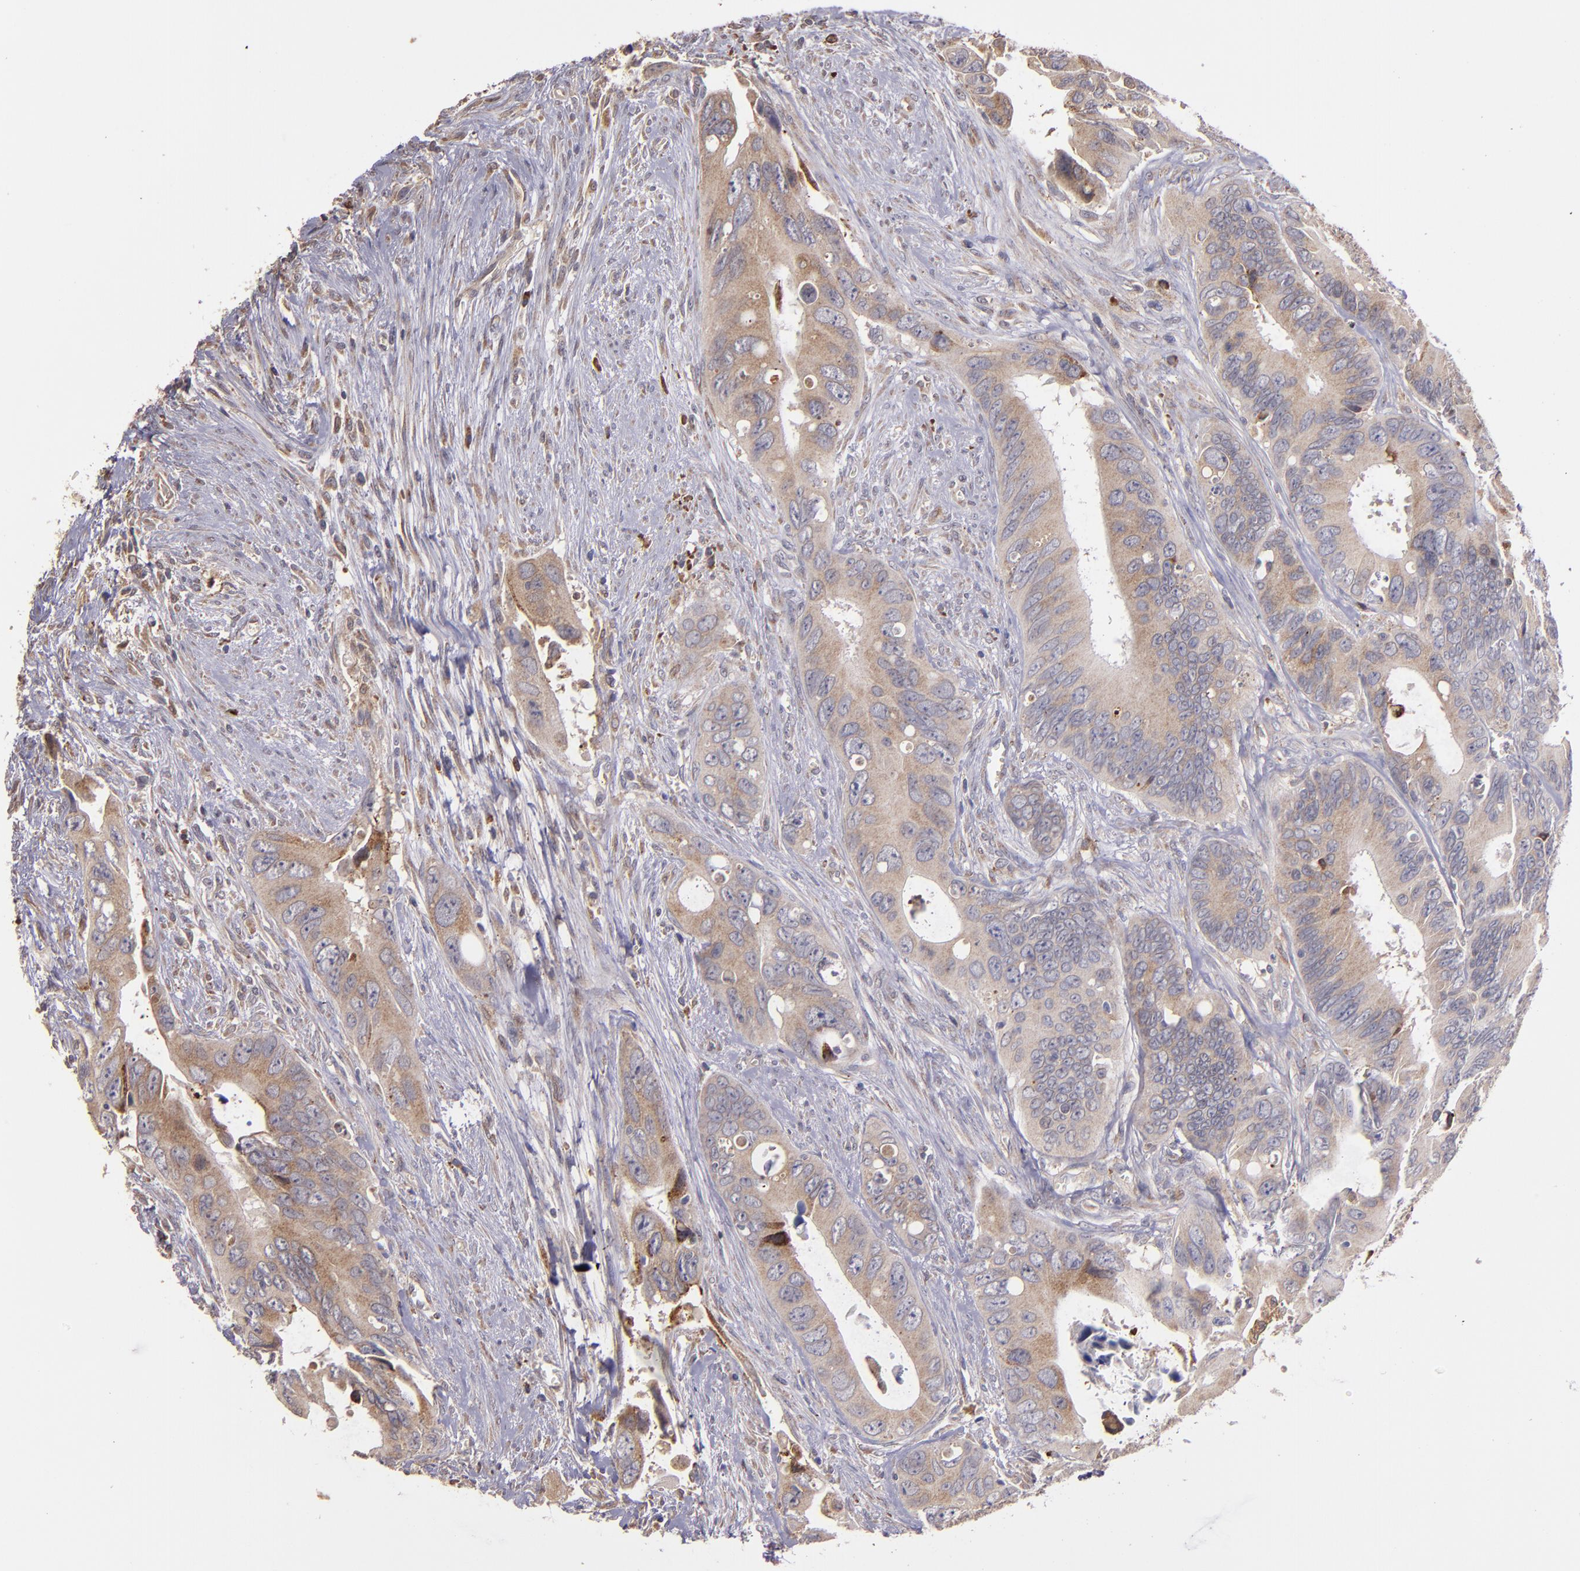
{"staining": {"intensity": "moderate", "quantity": ">75%", "location": "cytoplasmic/membranous"}, "tissue": "colorectal cancer", "cell_type": "Tumor cells", "image_type": "cancer", "snomed": [{"axis": "morphology", "description": "Adenocarcinoma, NOS"}, {"axis": "topography", "description": "Rectum"}], "caption": "There is medium levels of moderate cytoplasmic/membranous expression in tumor cells of colorectal cancer (adenocarcinoma), as demonstrated by immunohistochemical staining (brown color).", "gene": "IFIH1", "patient": {"sex": "male", "age": 70}}